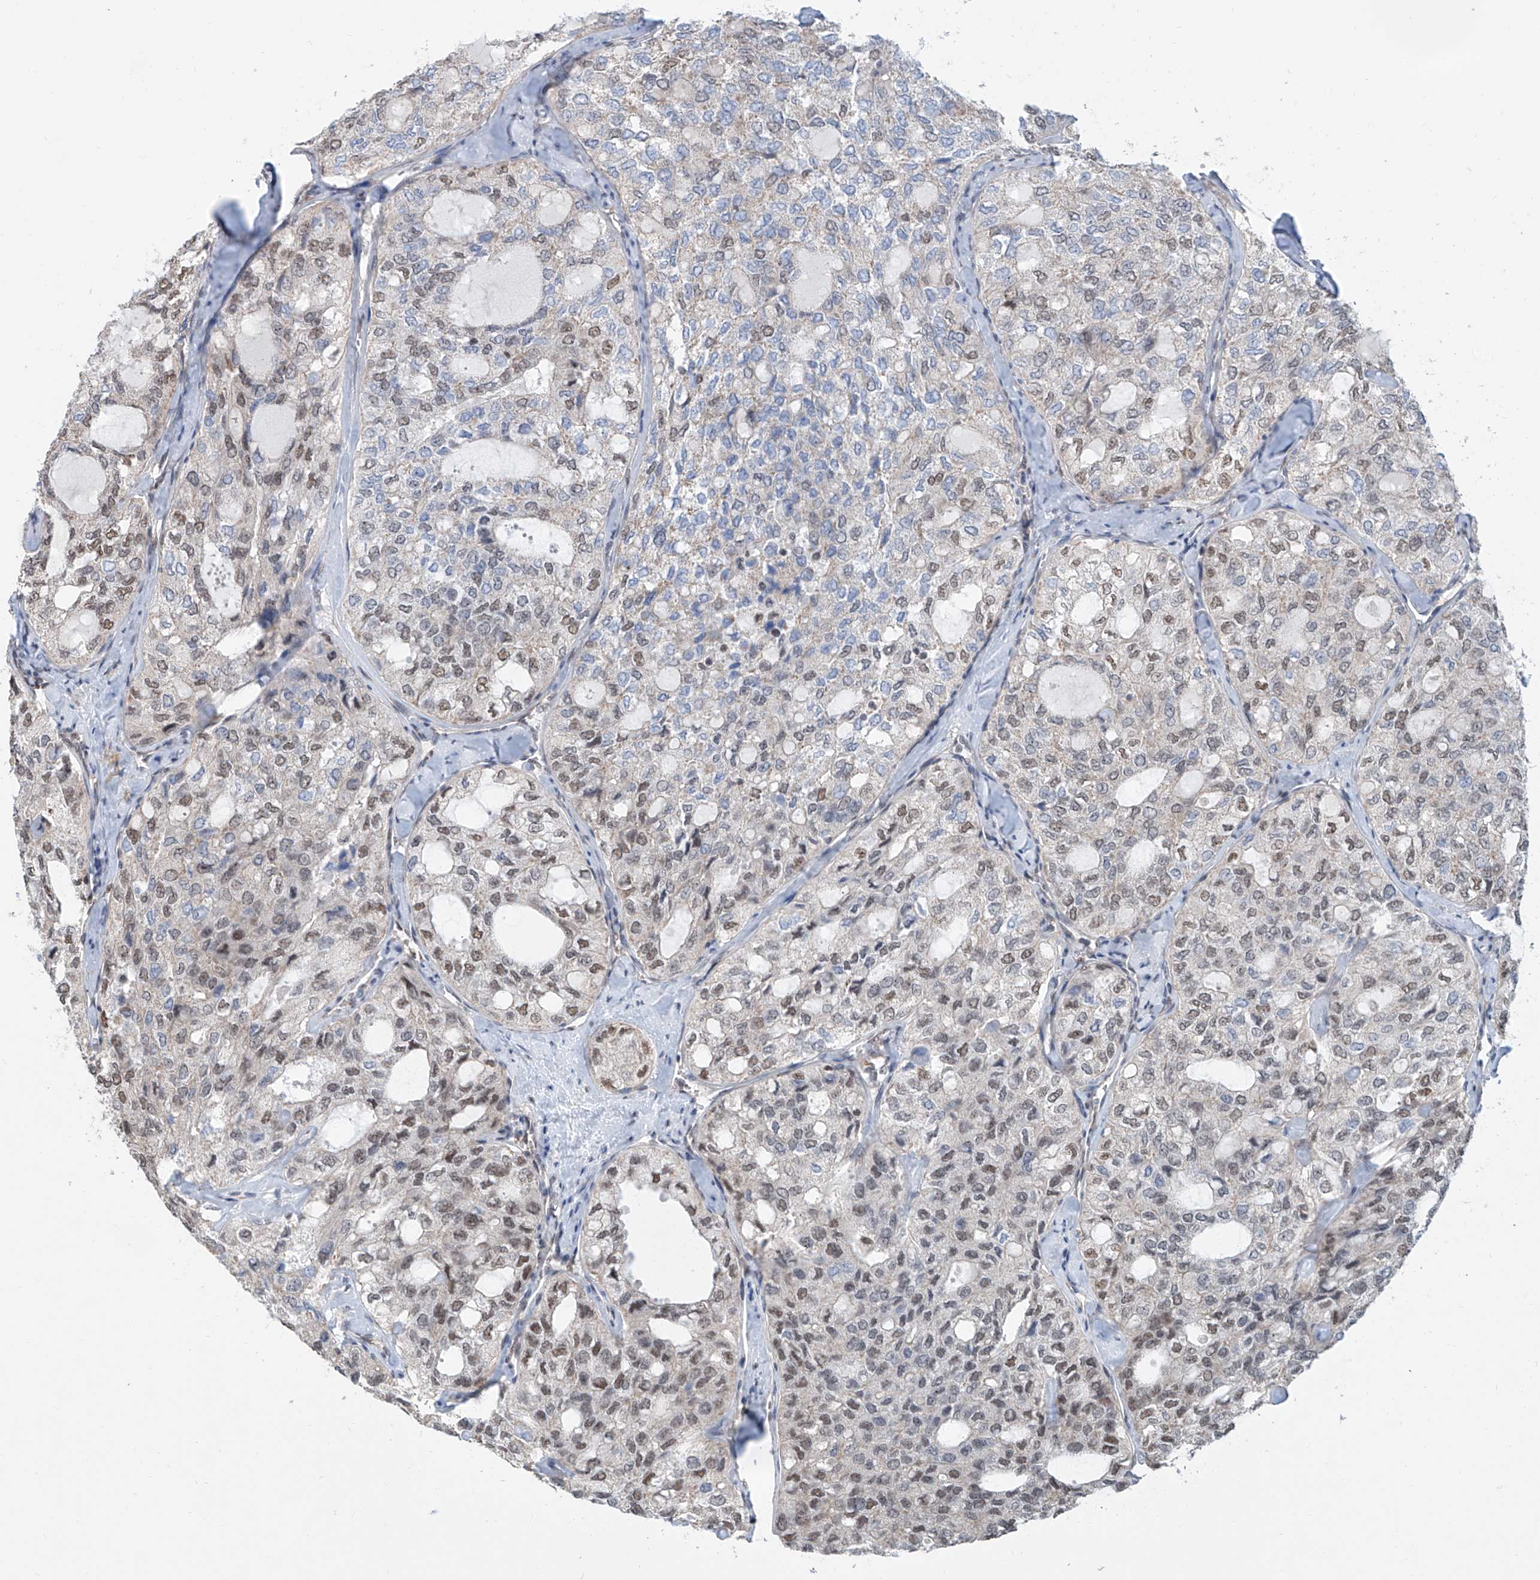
{"staining": {"intensity": "moderate", "quantity": "<25%", "location": "nuclear"}, "tissue": "thyroid cancer", "cell_type": "Tumor cells", "image_type": "cancer", "snomed": [{"axis": "morphology", "description": "Follicular adenoma carcinoma, NOS"}, {"axis": "topography", "description": "Thyroid gland"}], "caption": "This photomicrograph exhibits IHC staining of thyroid follicular adenoma carcinoma, with low moderate nuclear positivity in approximately <25% of tumor cells.", "gene": "SDE2", "patient": {"sex": "male", "age": 75}}